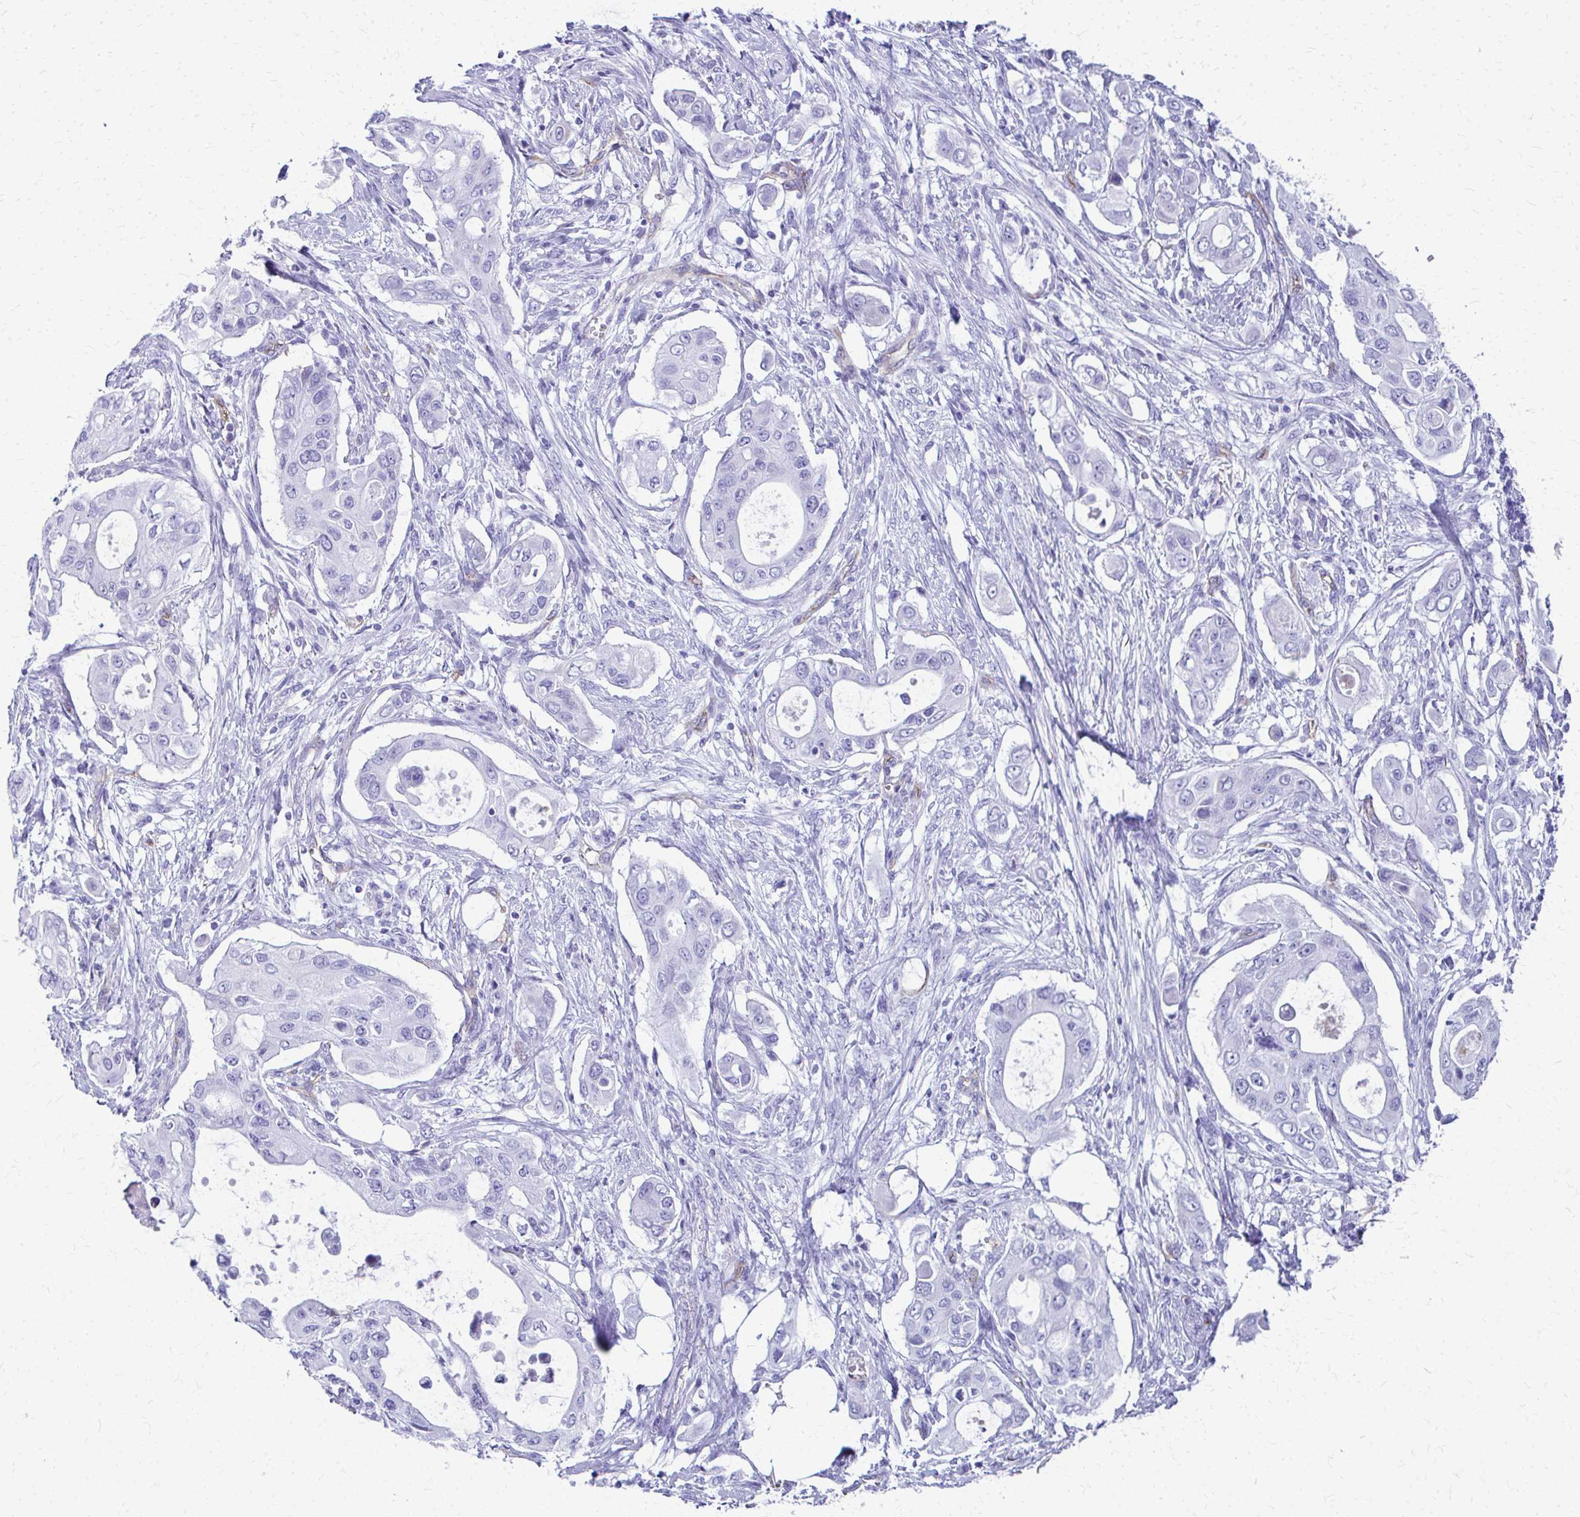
{"staining": {"intensity": "negative", "quantity": "none", "location": "none"}, "tissue": "pancreatic cancer", "cell_type": "Tumor cells", "image_type": "cancer", "snomed": [{"axis": "morphology", "description": "Adenocarcinoma, NOS"}, {"axis": "topography", "description": "Pancreas"}], "caption": "Immunohistochemical staining of adenocarcinoma (pancreatic) reveals no significant positivity in tumor cells.", "gene": "TPSG1", "patient": {"sex": "female", "age": 63}}